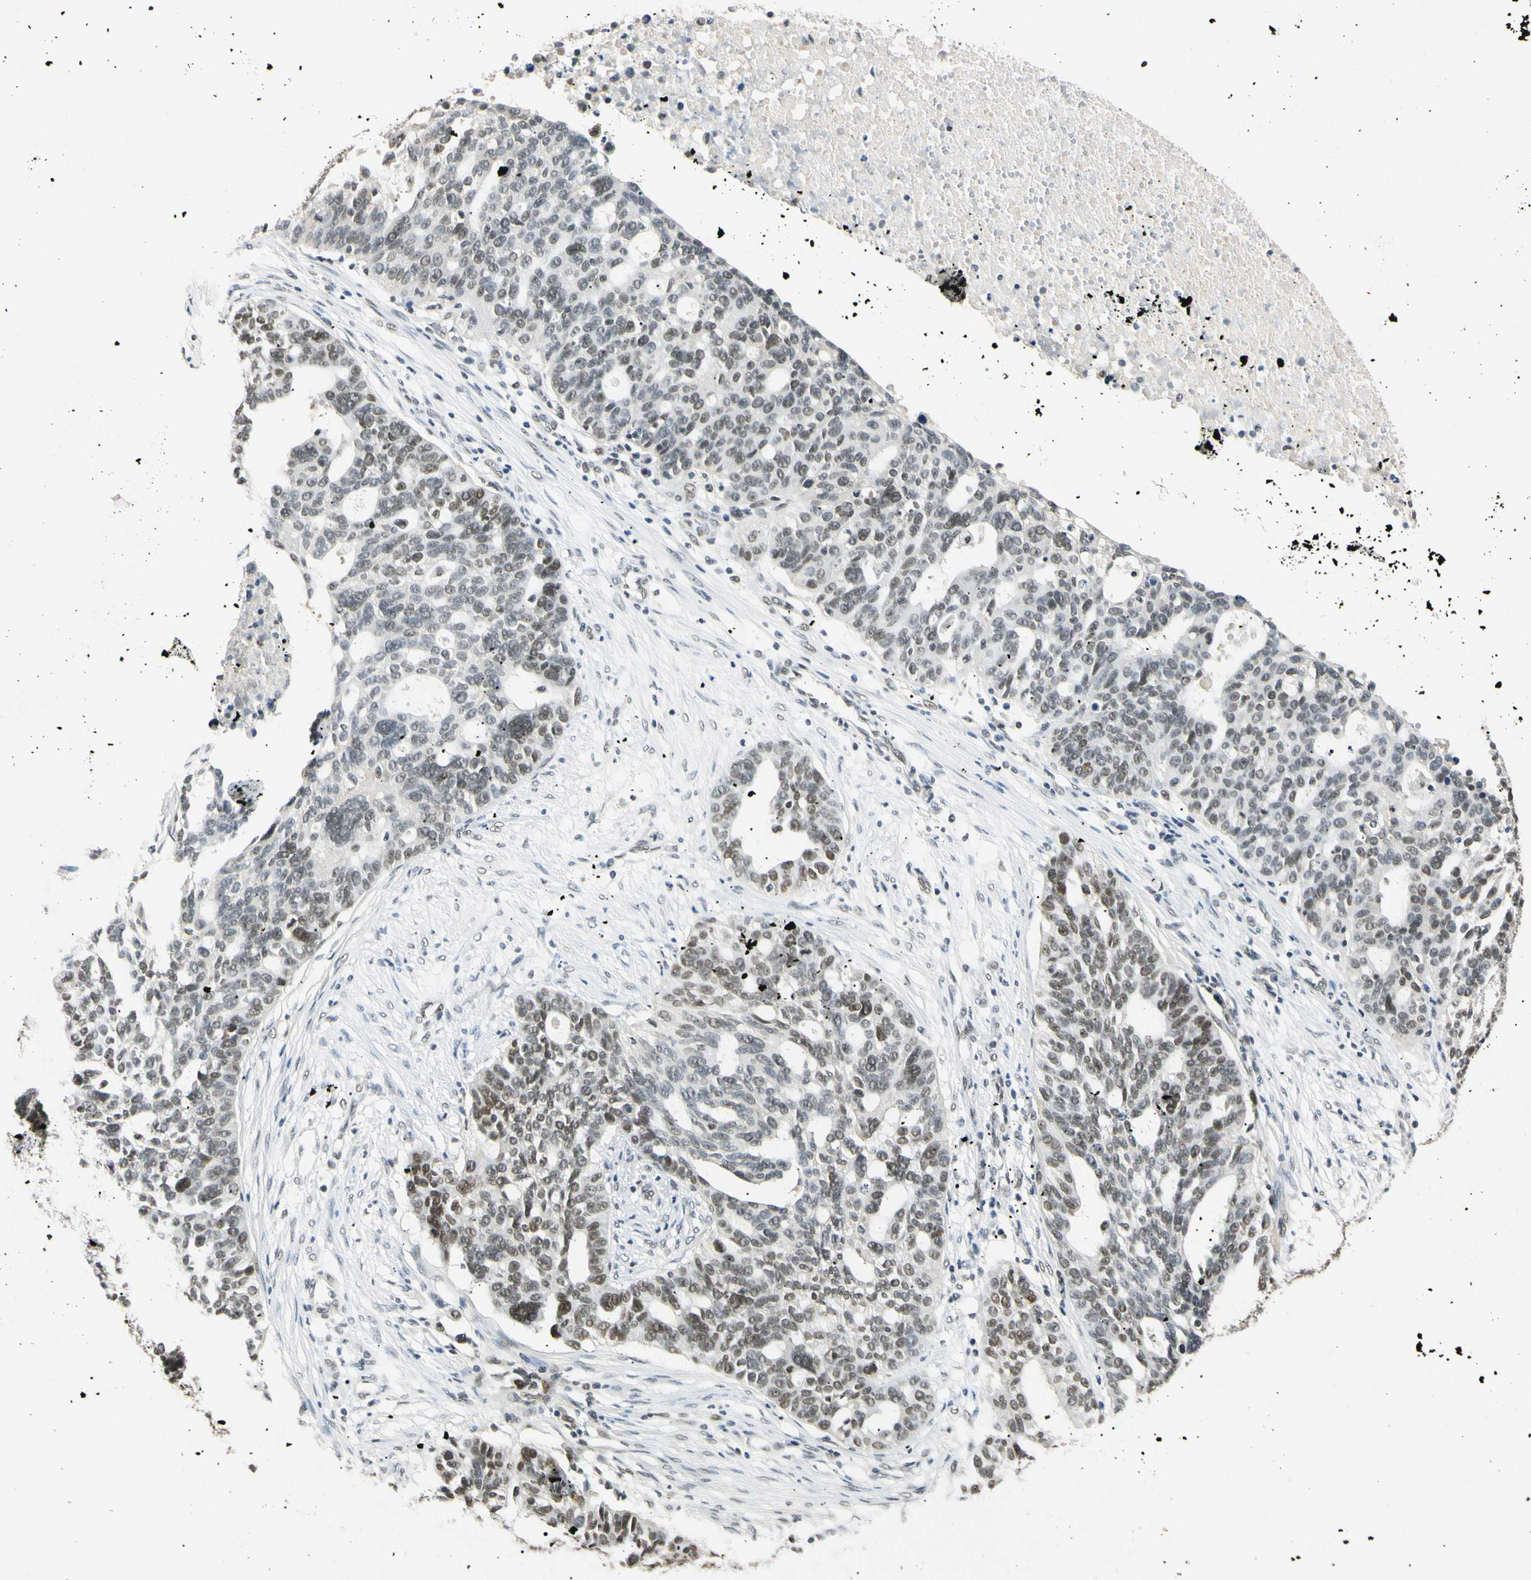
{"staining": {"intensity": "moderate", "quantity": "25%-75%", "location": "nuclear"}, "tissue": "ovarian cancer", "cell_type": "Tumor cells", "image_type": "cancer", "snomed": [{"axis": "morphology", "description": "Cystadenocarcinoma, serous, NOS"}, {"axis": "topography", "description": "Ovary"}], "caption": "This is a photomicrograph of immunohistochemistry staining of ovarian cancer (serous cystadenocarcinoma), which shows moderate staining in the nuclear of tumor cells.", "gene": "SMARCA5", "patient": {"sex": "female", "age": 59}}